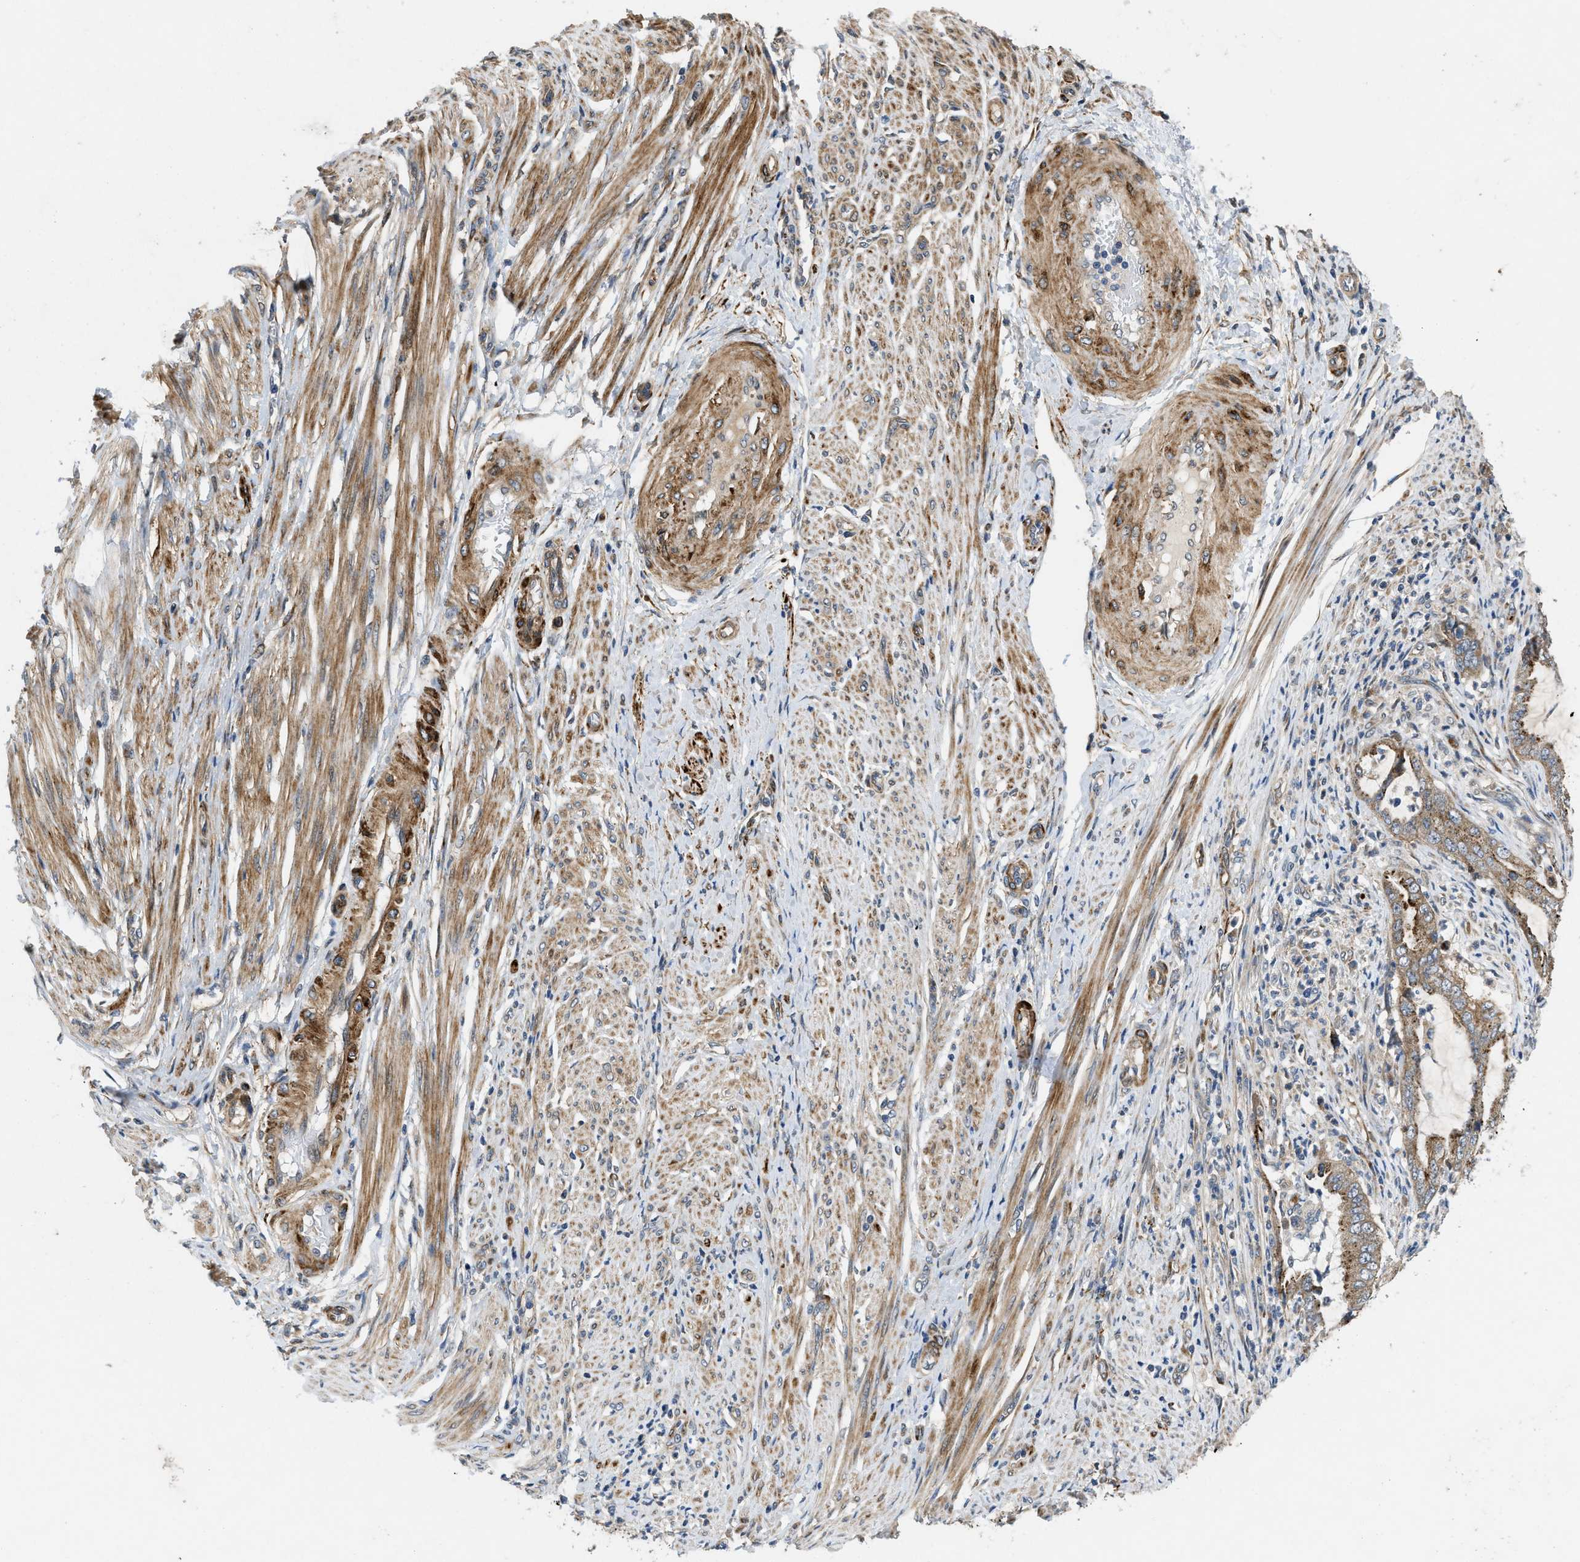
{"staining": {"intensity": "moderate", "quantity": ">75%", "location": "cytoplasmic/membranous"}, "tissue": "endometrial cancer", "cell_type": "Tumor cells", "image_type": "cancer", "snomed": [{"axis": "morphology", "description": "Adenocarcinoma, NOS"}, {"axis": "topography", "description": "Endometrium"}], "caption": "Tumor cells display moderate cytoplasmic/membranous expression in approximately >75% of cells in endometrial adenocarcinoma.", "gene": "ZNF599", "patient": {"sex": "female", "age": 70}}